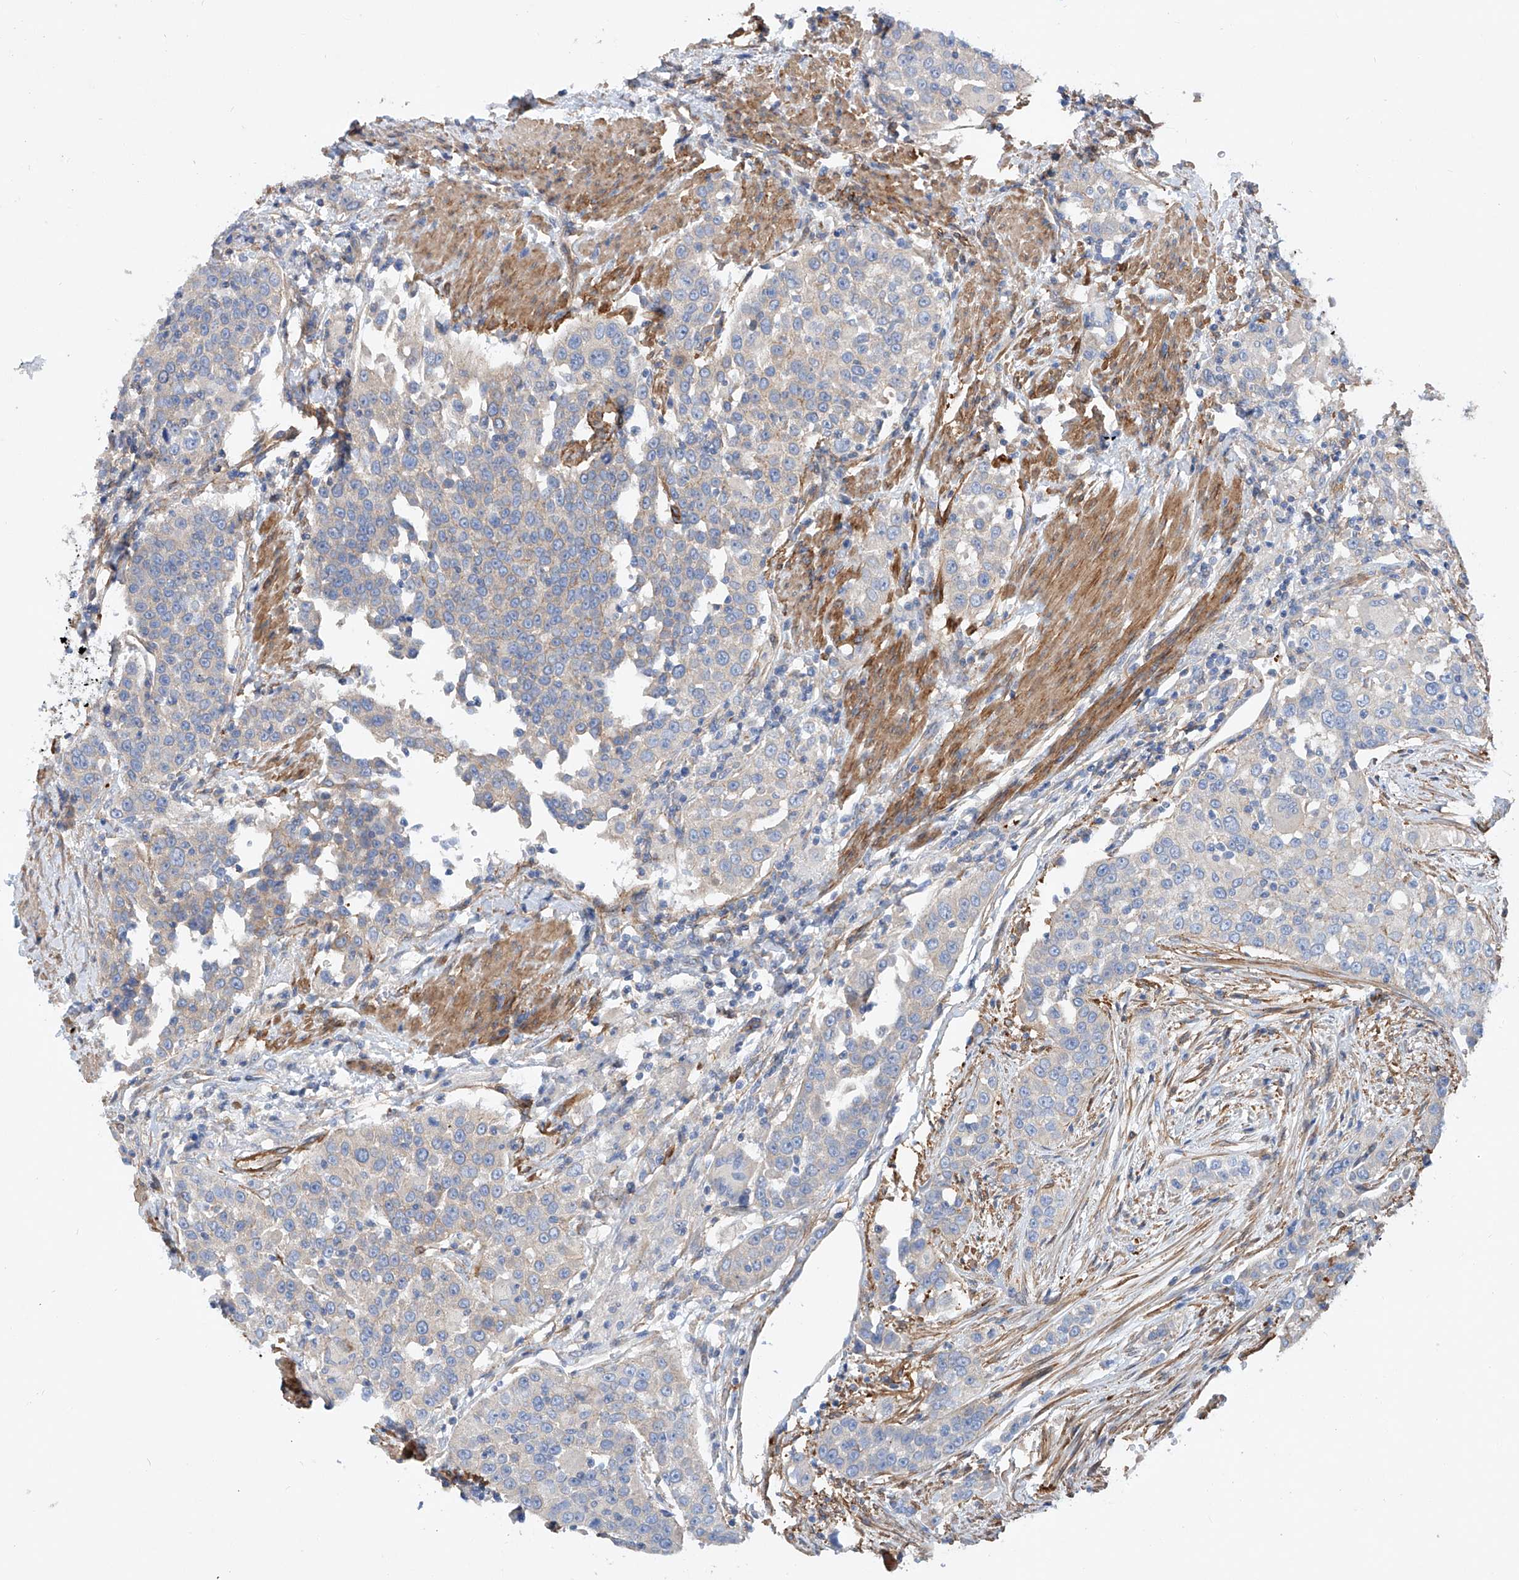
{"staining": {"intensity": "weak", "quantity": "<25%", "location": "cytoplasmic/membranous"}, "tissue": "urothelial cancer", "cell_type": "Tumor cells", "image_type": "cancer", "snomed": [{"axis": "morphology", "description": "Urothelial carcinoma, High grade"}, {"axis": "topography", "description": "Urinary bladder"}], "caption": "DAB immunohistochemical staining of human urothelial cancer exhibits no significant staining in tumor cells.", "gene": "TAS2R60", "patient": {"sex": "female", "age": 80}}